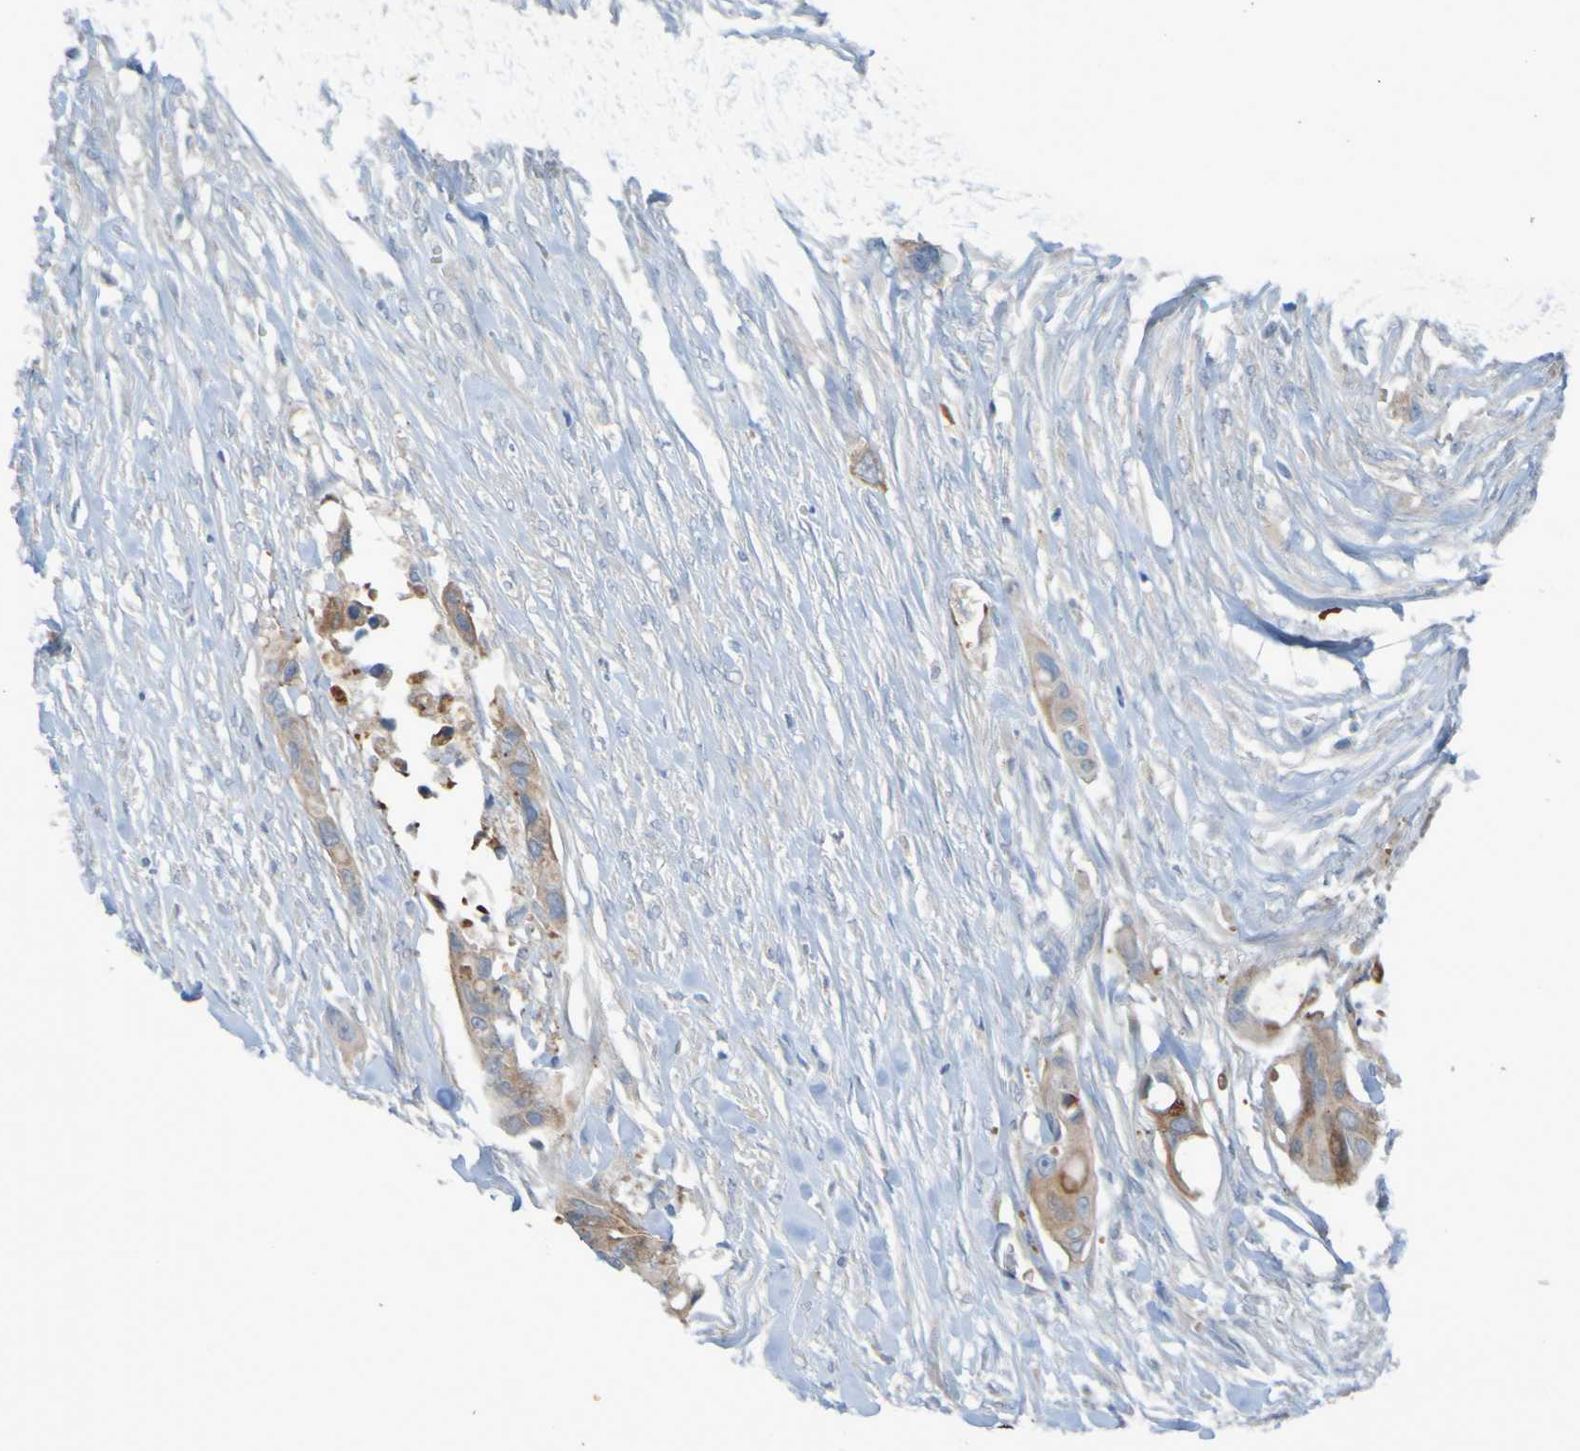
{"staining": {"intensity": "moderate", "quantity": ">75%", "location": "cytoplasmic/membranous"}, "tissue": "colorectal cancer", "cell_type": "Tumor cells", "image_type": "cancer", "snomed": [{"axis": "morphology", "description": "Adenocarcinoma, NOS"}, {"axis": "topography", "description": "Colon"}], "caption": "Immunohistochemical staining of human adenocarcinoma (colorectal) displays medium levels of moderate cytoplasmic/membranous protein staining in about >75% of tumor cells.", "gene": "NPRL3", "patient": {"sex": "female", "age": 57}}